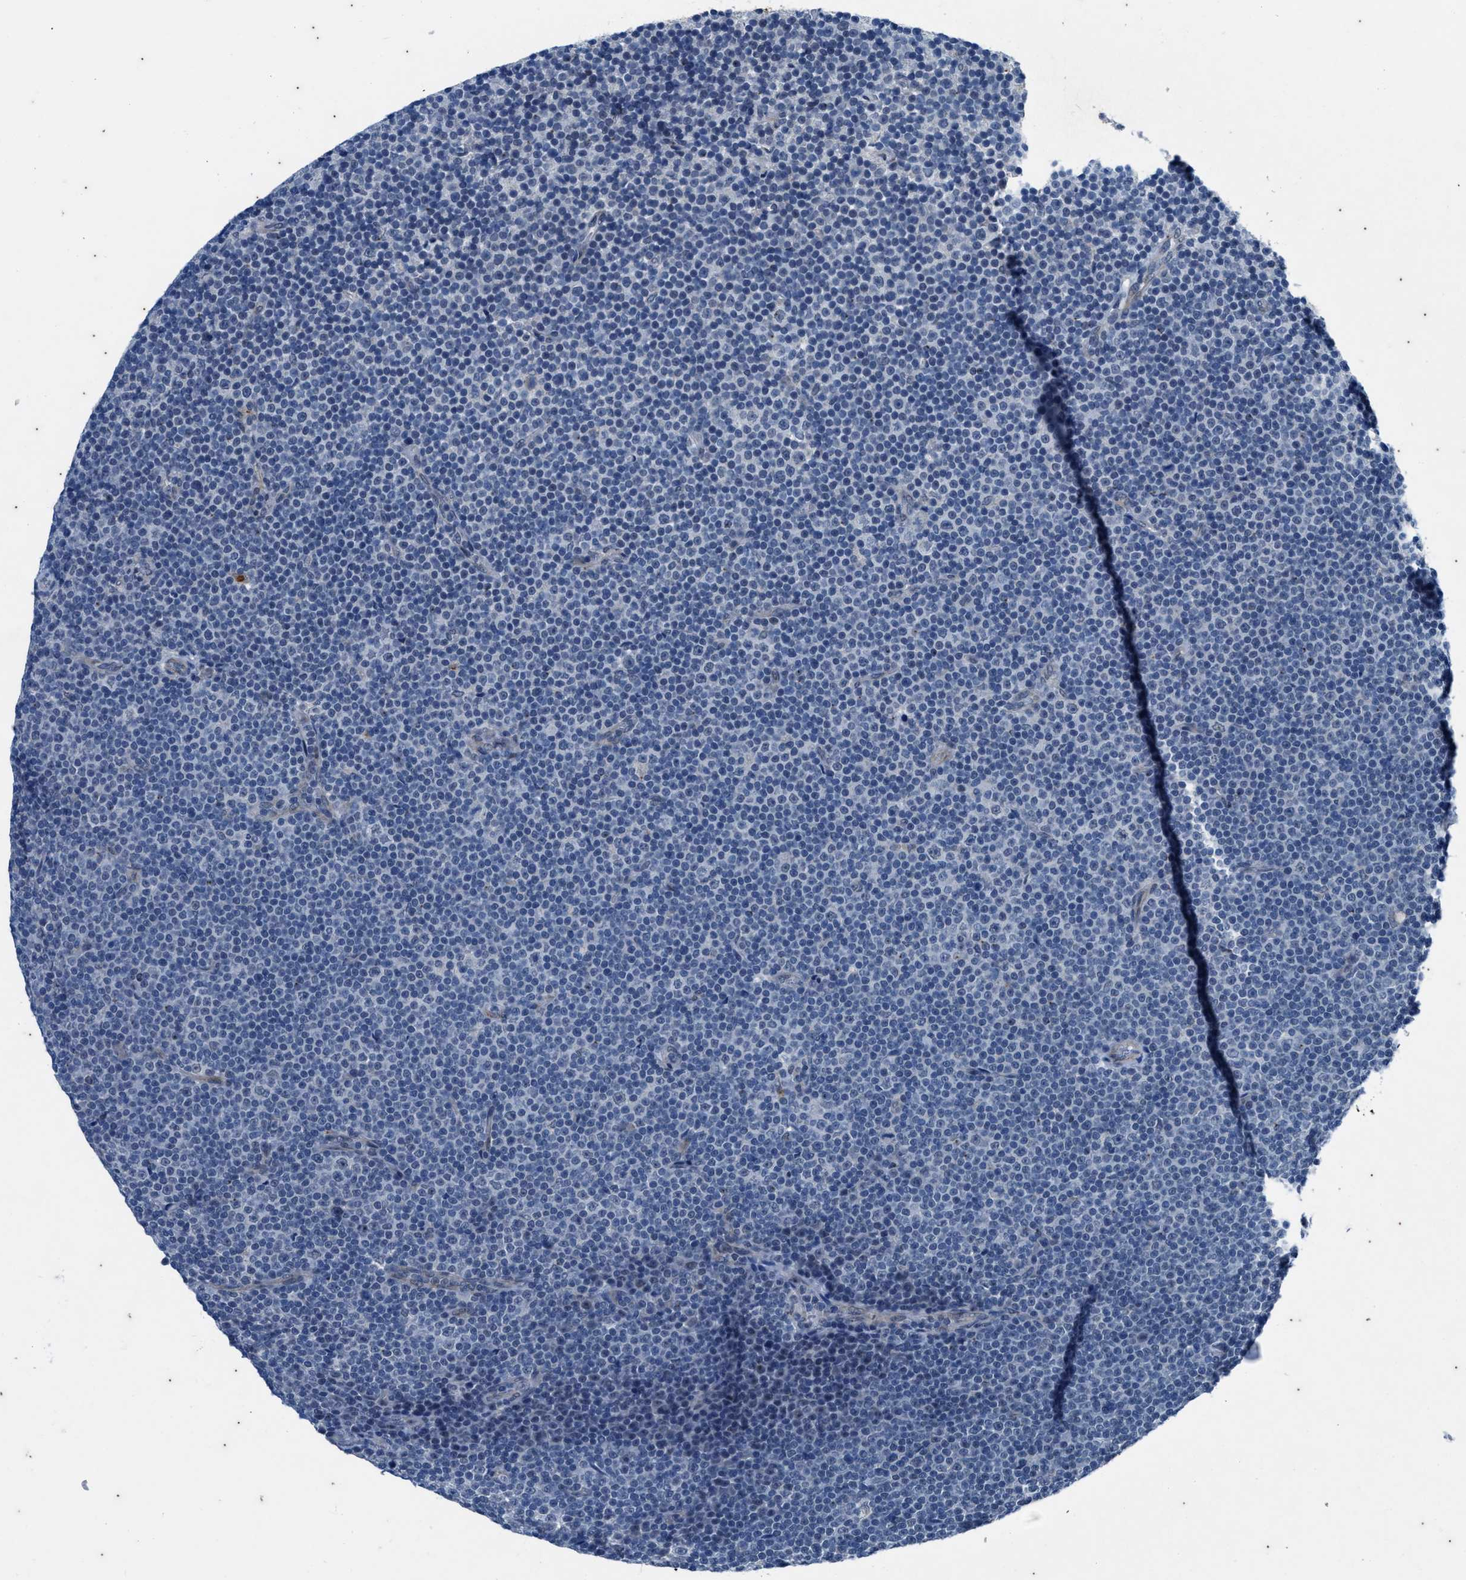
{"staining": {"intensity": "negative", "quantity": "none", "location": "none"}, "tissue": "lymphoma", "cell_type": "Tumor cells", "image_type": "cancer", "snomed": [{"axis": "morphology", "description": "Malignant lymphoma, non-Hodgkin's type, Low grade"}, {"axis": "topography", "description": "Lymph node"}], "caption": "Lymphoma stained for a protein using IHC exhibits no positivity tumor cells.", "gene": "KIF24", "patient": {"sex": "female", "age": 67}}